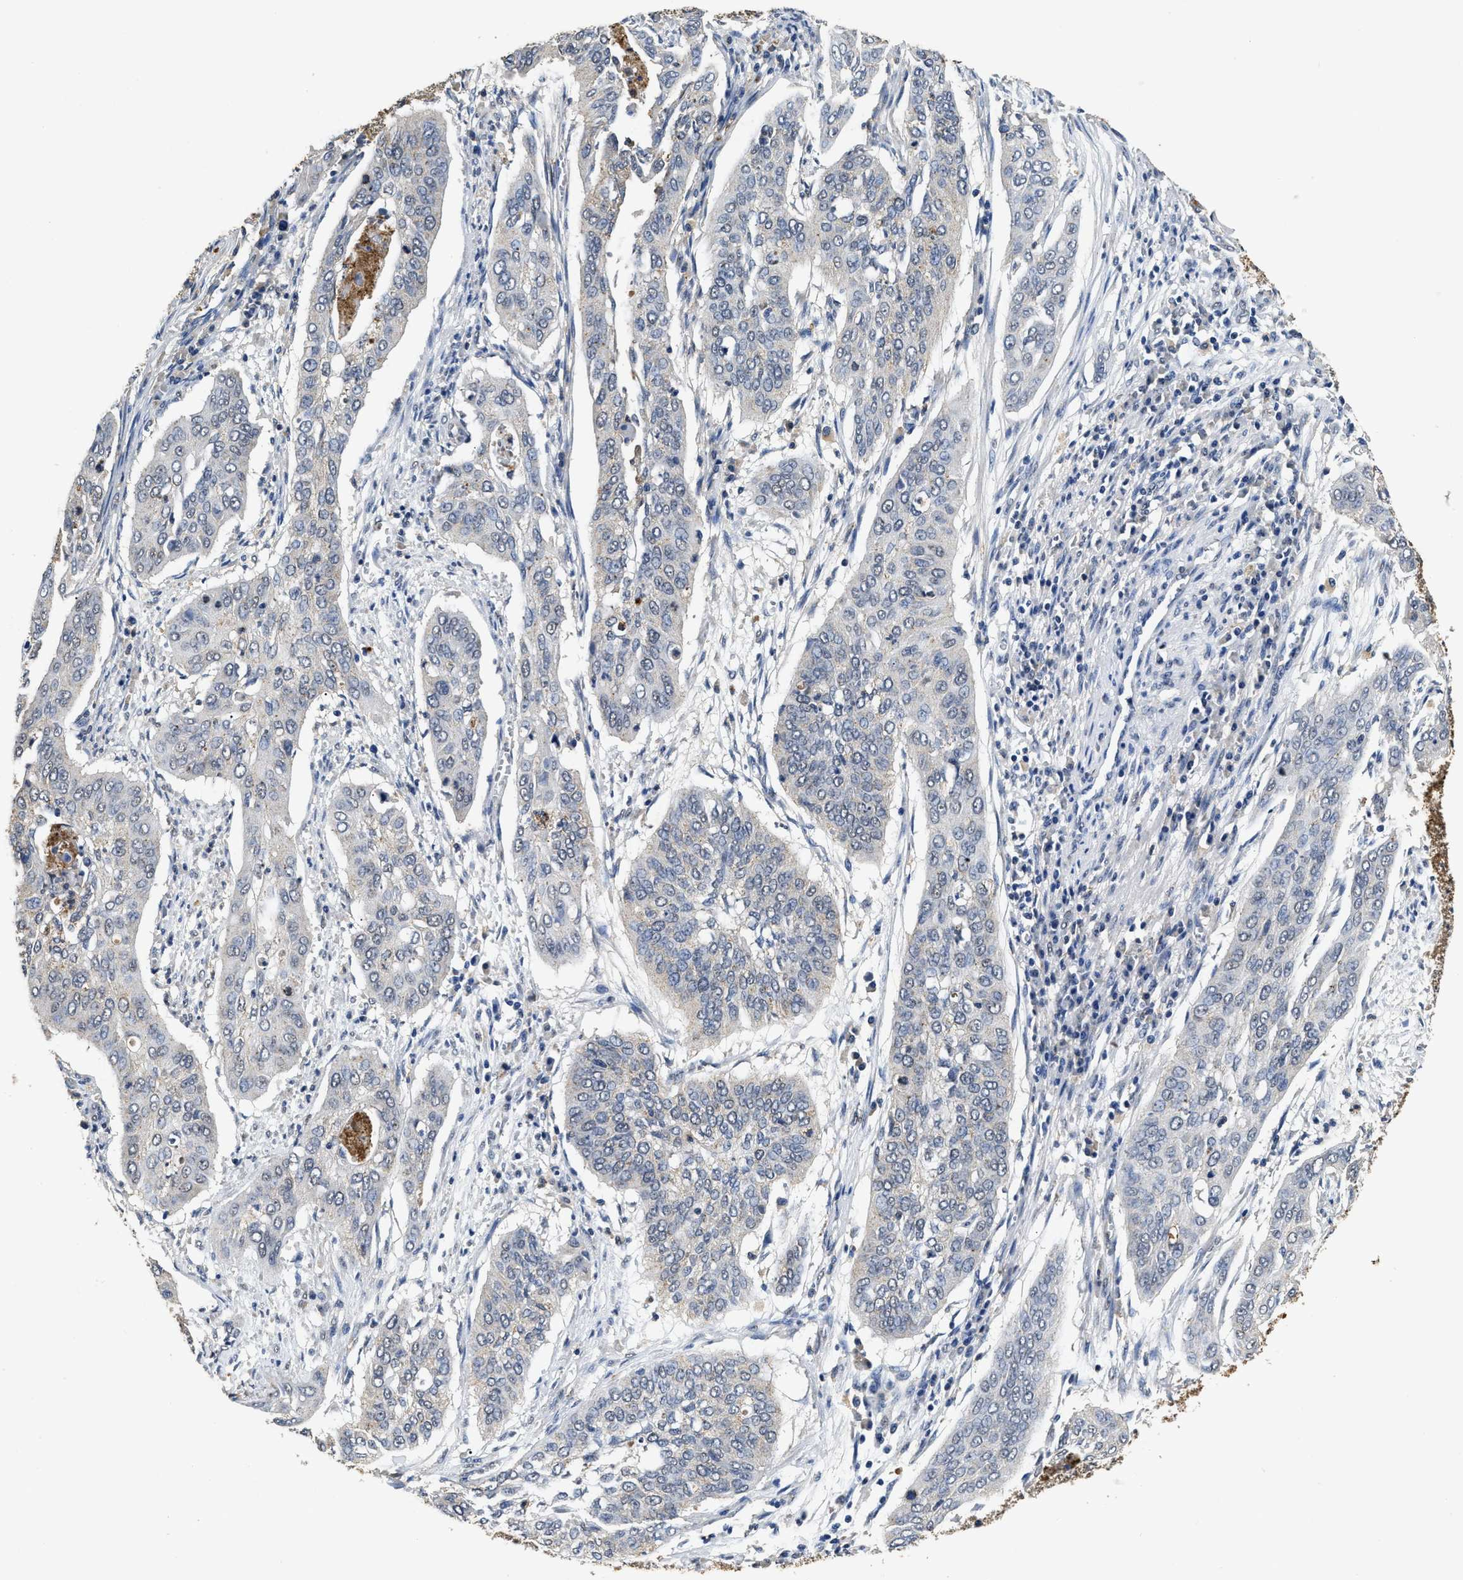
{"staining": {"intensity": "negative", "quantity": "none", "location": "none"}, "tissue": "cervical cancer", "cell_type": "Tumor cells", "image_type": "cancer", "snomed": [{"axis": "morphology", "description": "Squamous cell carcinoma, NOS"}, {"axis": "topography", "description": "Cervix"}], "caption": "IHC photomicrograph of human squamous cell carcinoma (cervical) stained for a protein (brown), which displays no expression in tumor cells.", "gene": "CTNNA1", "patient": {"sex": "female", "age": 39}}